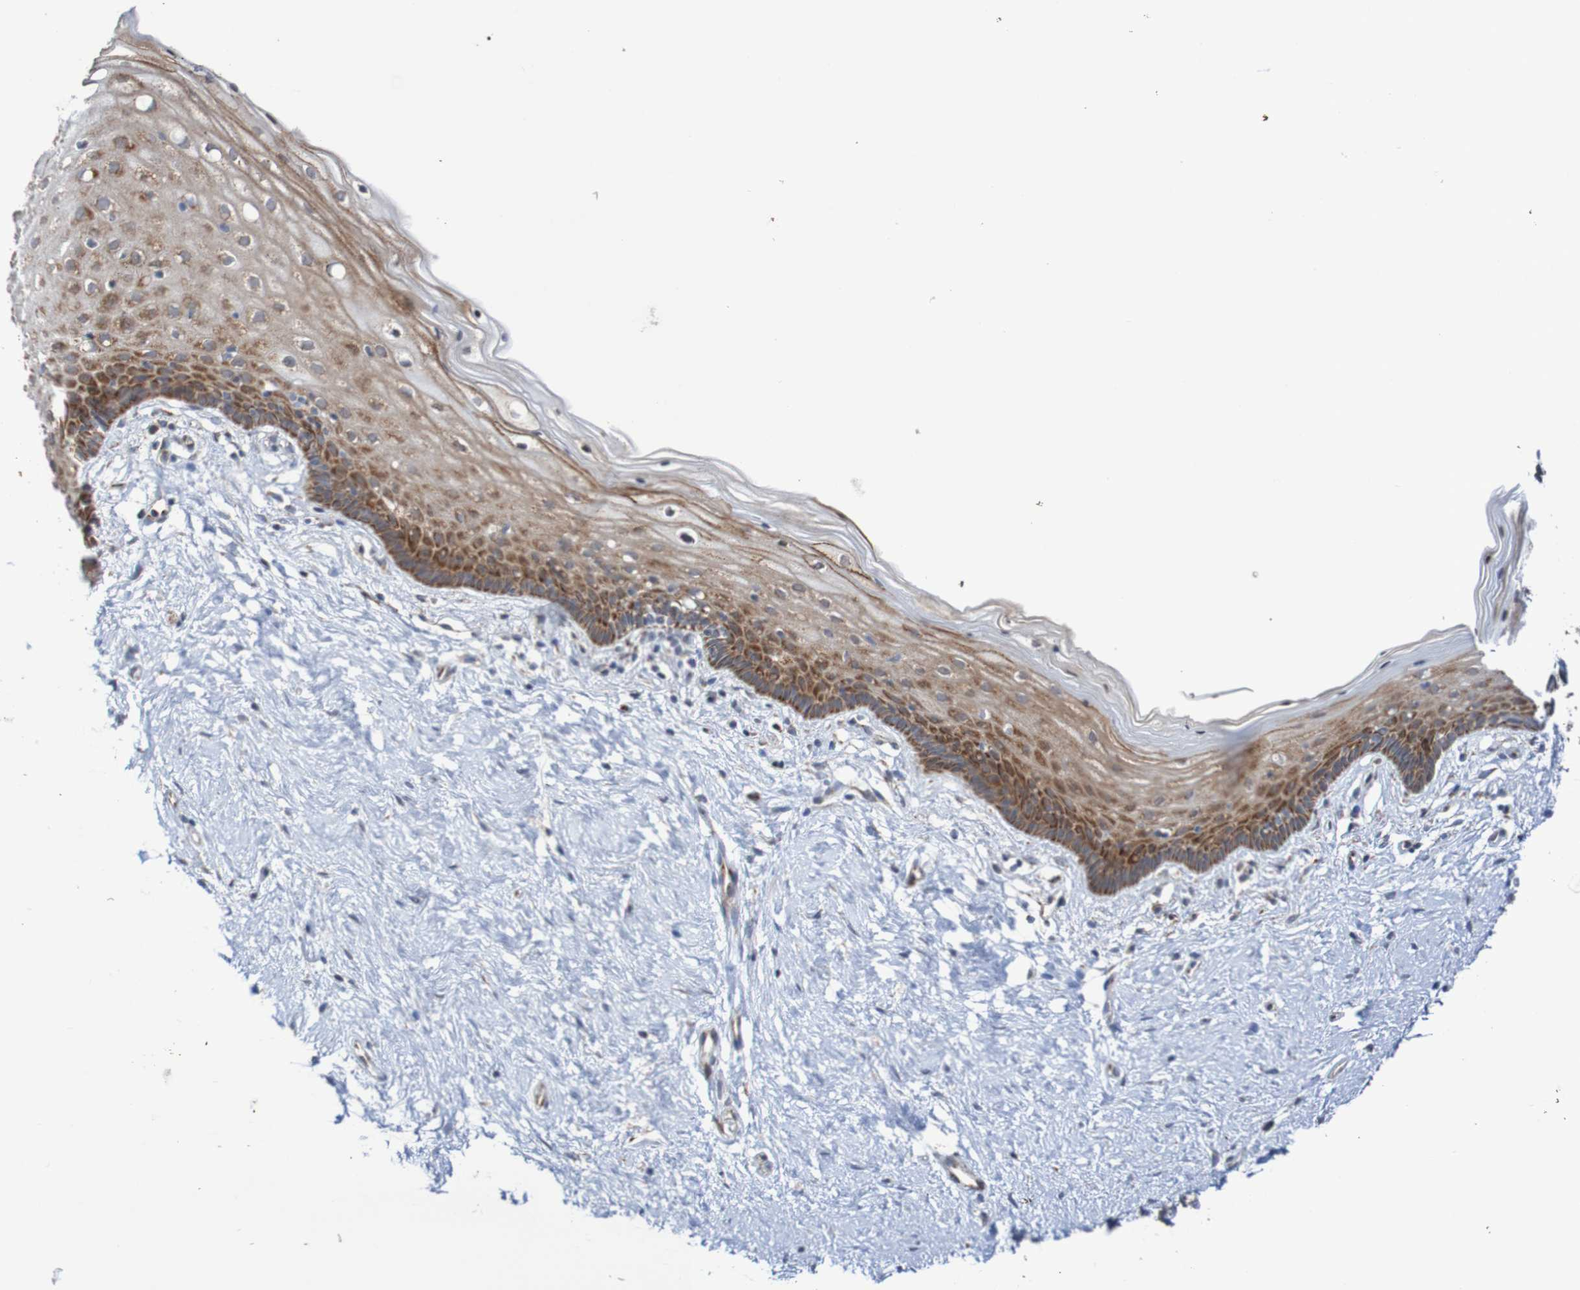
{"staining": {"intensity": "strong", "quantity": "25%-75%", "location": "cytoplasmic/membranous"}, "tissue": "vagina", "cell_type": "Squamous epithelial cells", "image_type": "normal", "snomed": [{"axis": "morphology", "description": "Normal tissue, NOS"}, {"axis": "topography", "description": "Vagina"}], "caption": "A brown stain shows strong cytoplasmic/membranous expression of a protein in squamous epithelial cells of unremarkable human vagina.", "gene": "DVL1", "patient": {"sex": "female", "age": 44}}